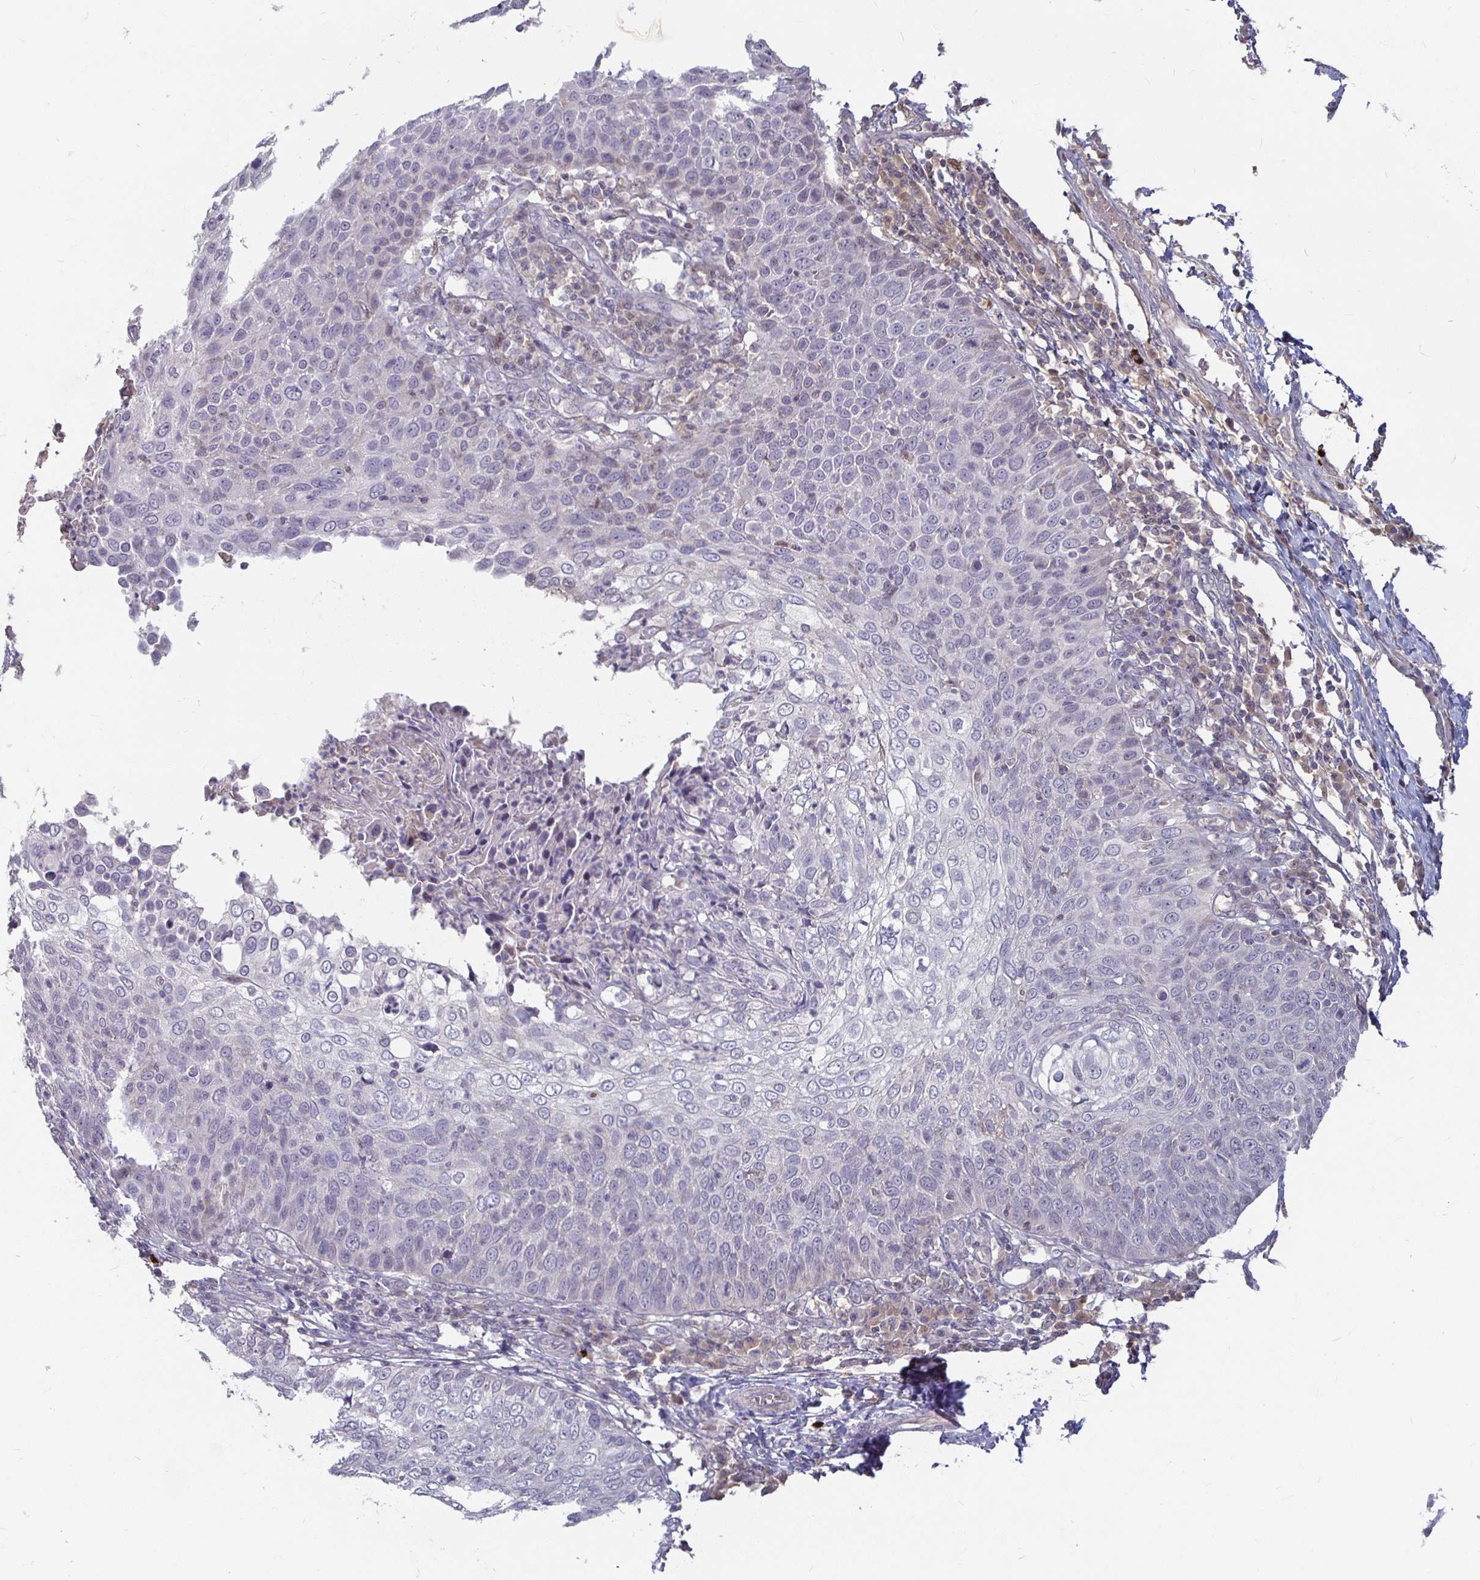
{"staining": {"intensity": "negative", "quantity": "none", "location": "none"}, "tissue": "skin cancer", "cell_type": "Tumor cells", "image_type": "cancer", "snomed": [{"axis": "morphology", "description": "Squamous cell carcinoma, NOS"}, {"axis": "topography", "description": "Skin"}], "caption": "High magnification brightfield microscopy of skin cancer (squamous cell carcinoma) stained with DAB (brown) and counterstained with hematoxylin (blue): tumor cells show no significant expression. (DAB IHC with hematoxylin counter stain).", "gene": "RNF144B", "patient": {"sex": "male", "age": 87}}